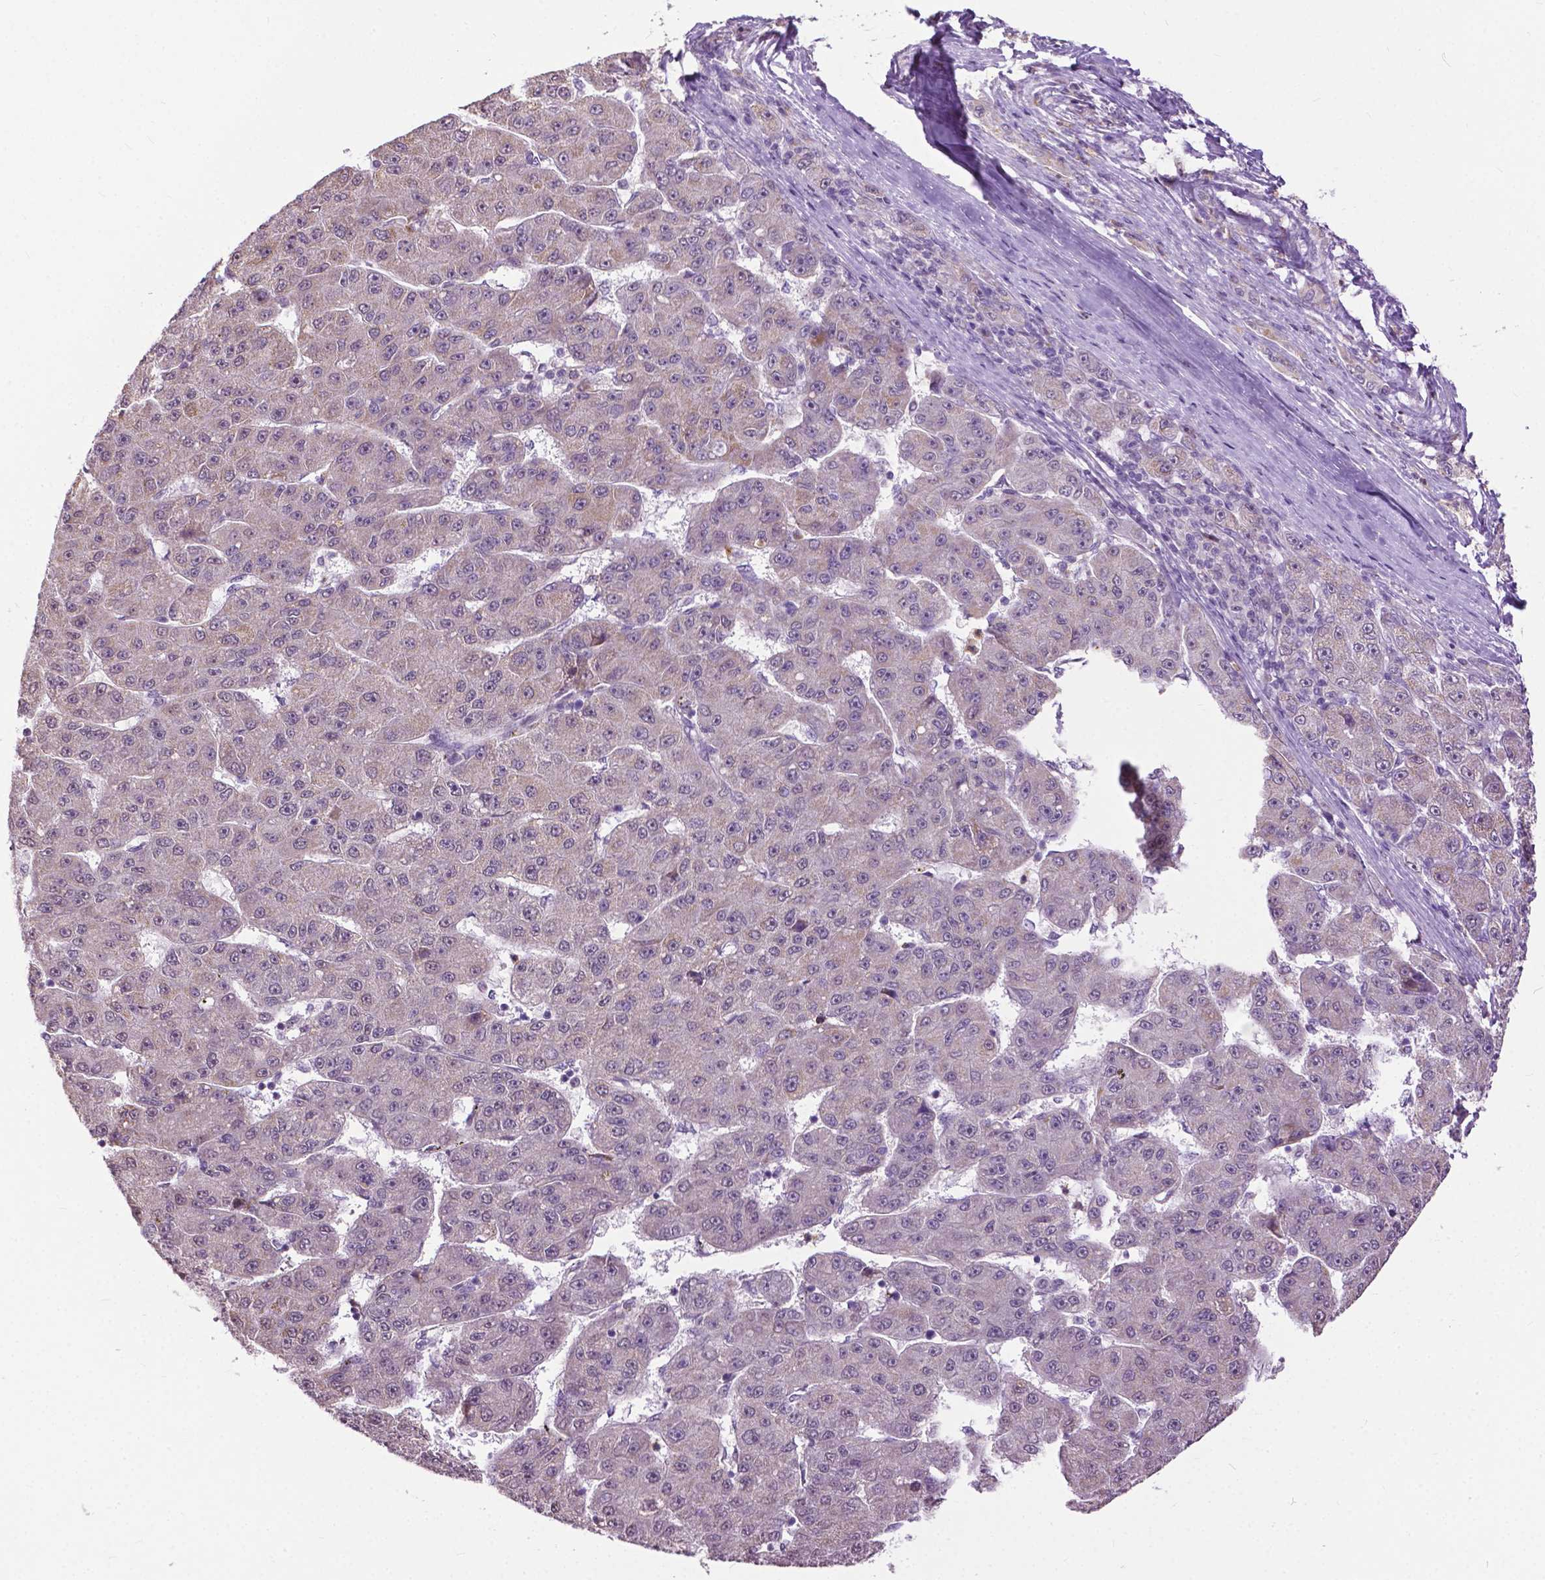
{"staining": {"intensity": "negative", "quantity": "none", "location": "none"}, "tissue": "liver cancer", "cell_type": "Tumor cells", "image_type": "cancer", "snomed": [{"axis": "morphology", "description": "Carcinoma, Hepatocellular, NOS"}, {"axis": "topography", "description": "Liver"}], "caption": "DAB (3,3'-diaminobenzidine) immunohistochemical staining of liver cancer (hepatocellular carcinoma) demonstrates no significant positivity in tumor cells.", "gene": "TTC9B", "patient": {"sex": "male", "age": 67}}